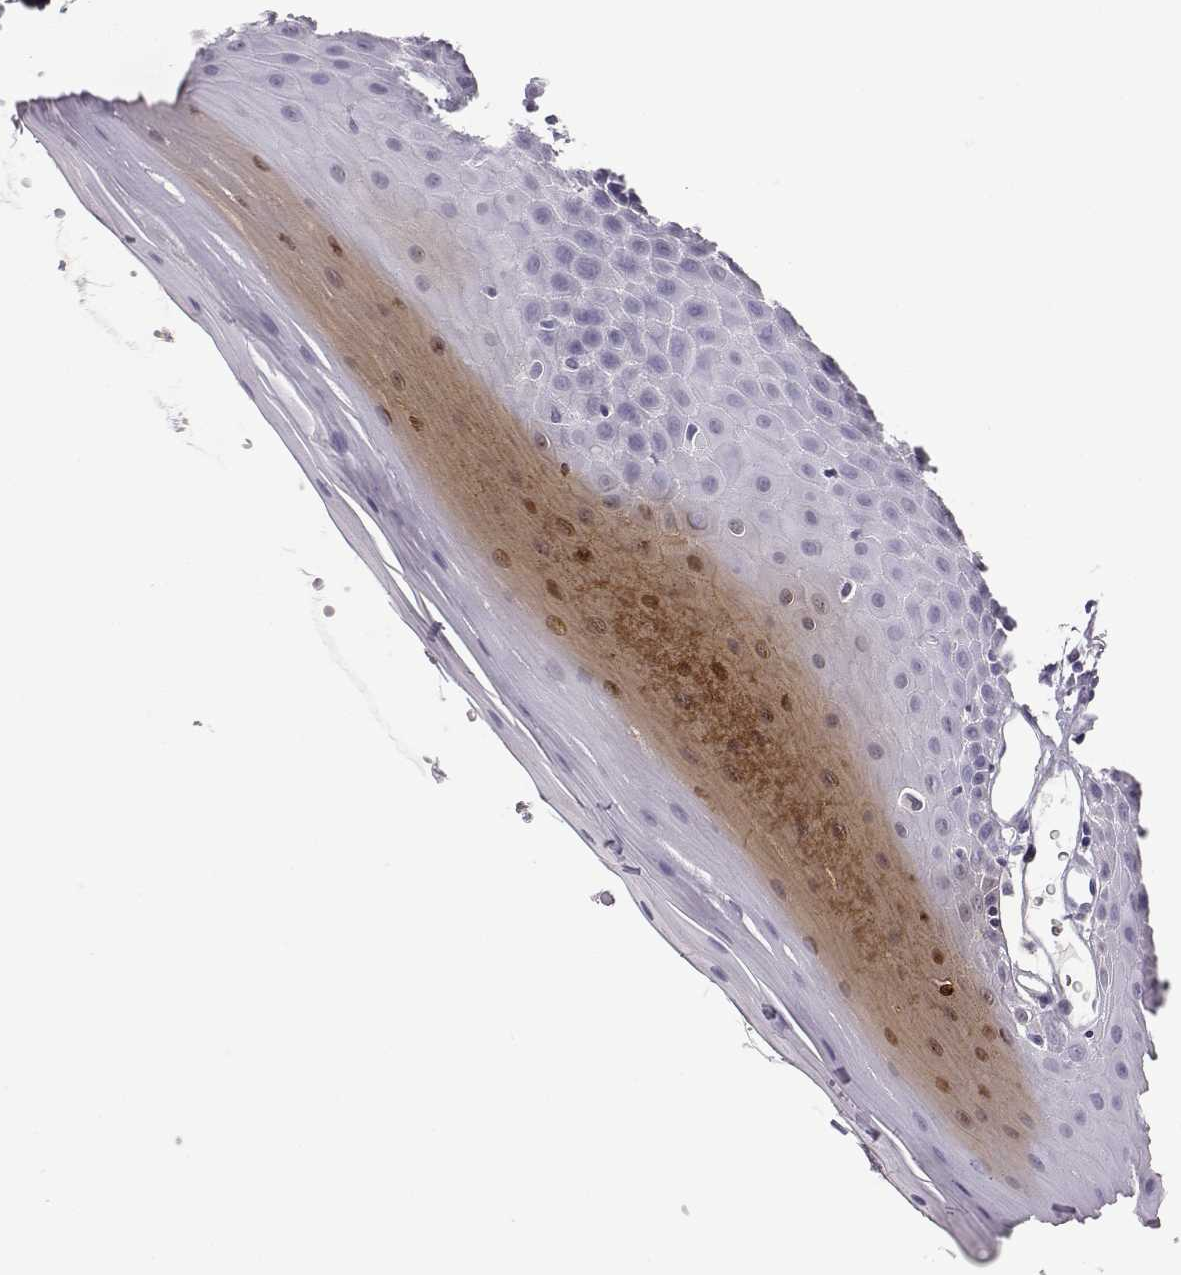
{"staining": {"intensity": "weak", "quantity": "<25%", "location": "cytoplasmic/membranous"}, "tissue": "oral mucosa", "cell_type": "Squamous epithelial cells", "image_type": "normal", "snomed": [{"axis": "morphology", "description": "Normal tissue, NOS"}, {"axis": "topography", "description": "Oral tissue"}], "caption": "IHC image of benign oral mucosa: human oral mucosa stained with DAB (3,3'-diaminobenzidine) exhibits no significant protein expression in squamous epithelial cells. The staining was performed using DAB (3,3'-diaminobenzidine) to visualize the protein expression in brown, while the nuclei were stained in blue with hematoxylin (Magnification: 20x).", "gene": "AVP", "patient": {"sex": "male", "age": 81}}